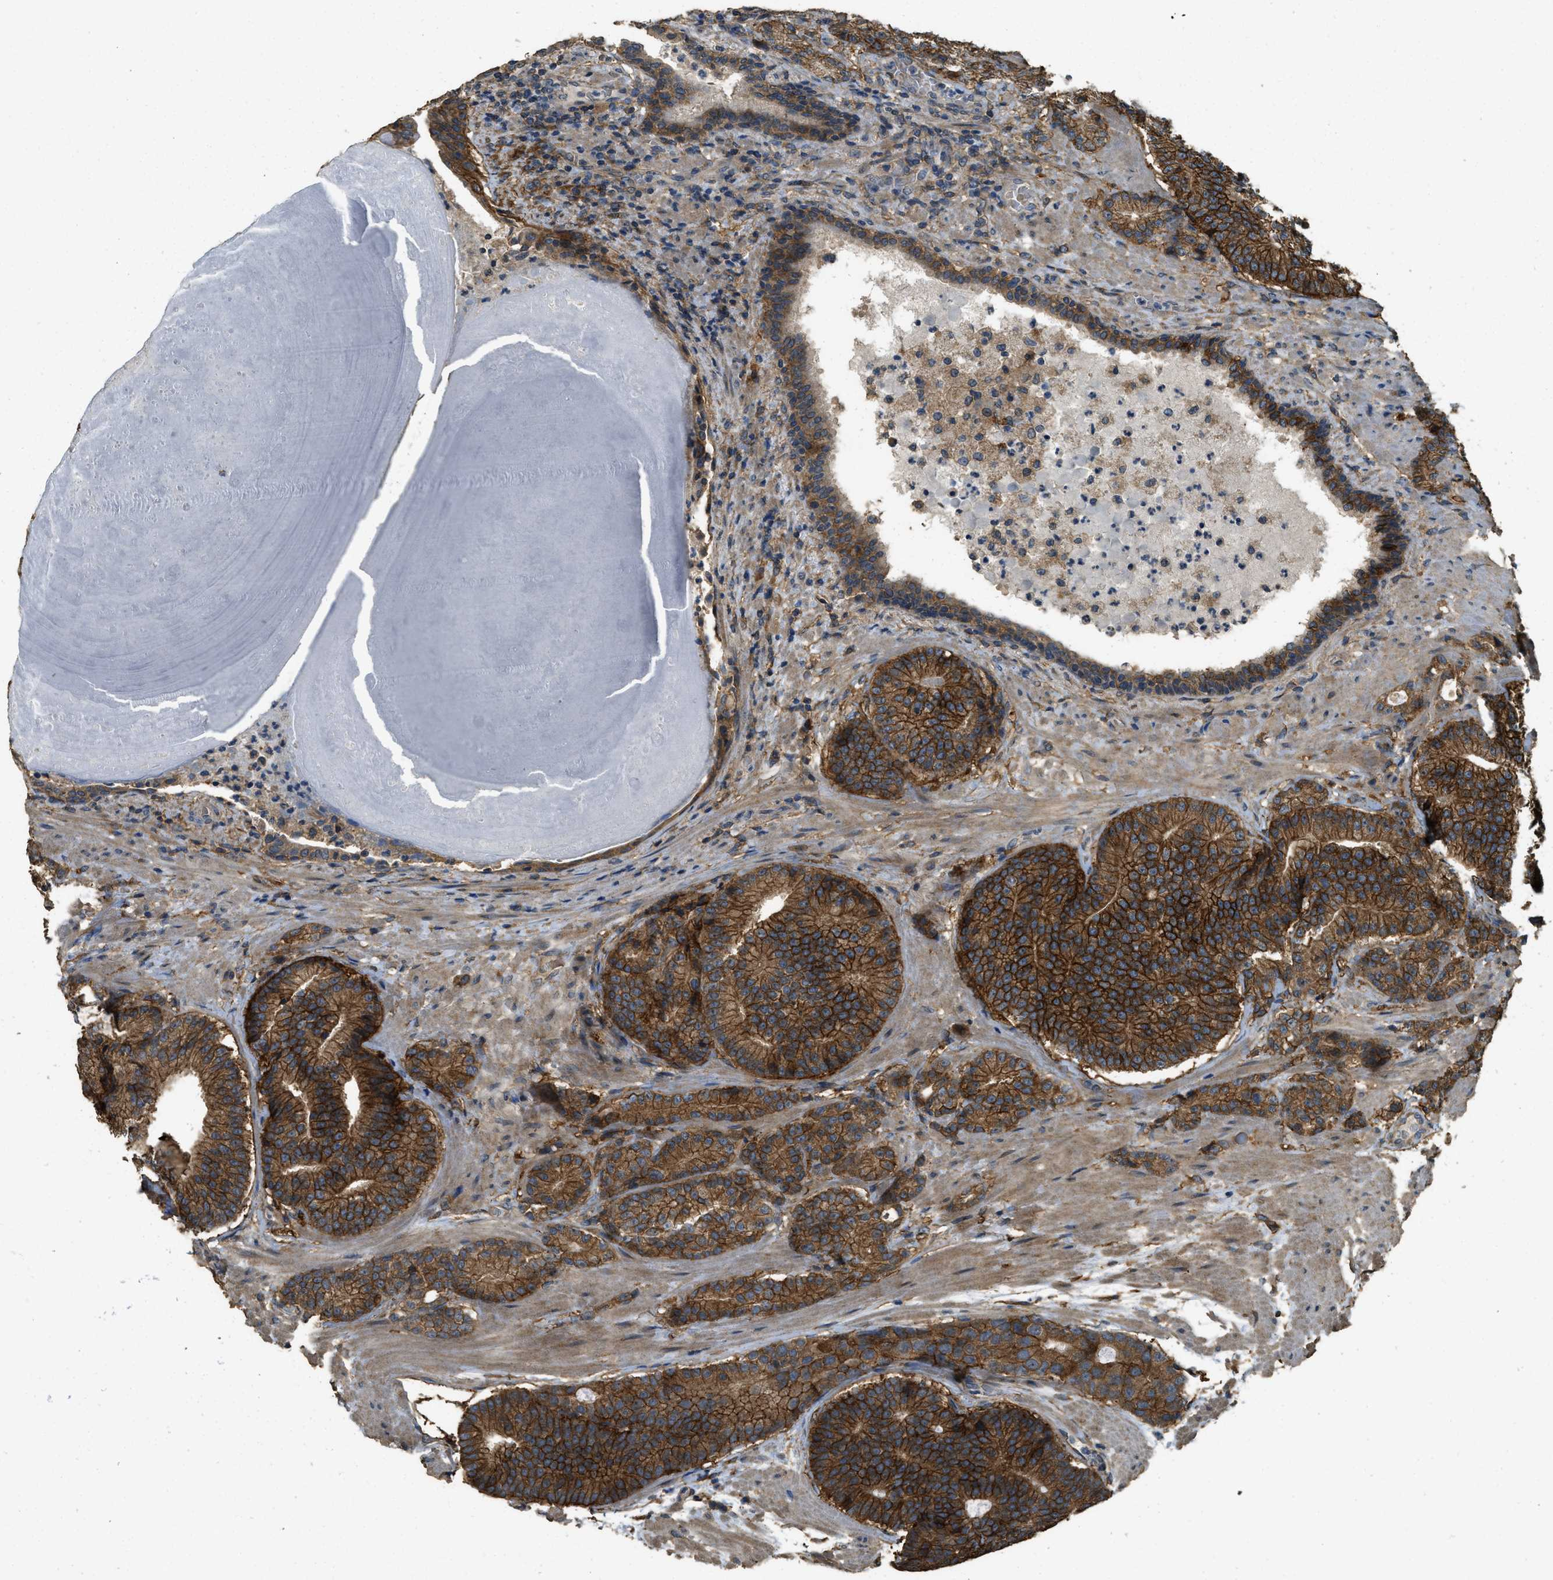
{"staining": {"intensity": "strong", "quantity": ">75%", "location": "cytoplasmic/membranous"}, "tissue": "prostate cancer", "cell_type": "Tumor cells", "image_type": "cancer", "snomed": [{"axis": "morphology", "description": "Adenocarcinoma, High grade"}, {"axis": "topography", "description": "Prostate"}], "caption": "Immunohistochemical staining of human prostate cancer shows high levels of strong cytoplasmic/membranous protein staining in approximately >75% of tumor cells.", "gene": "CD276", "patient": {"sex": "male", "age": 61}}